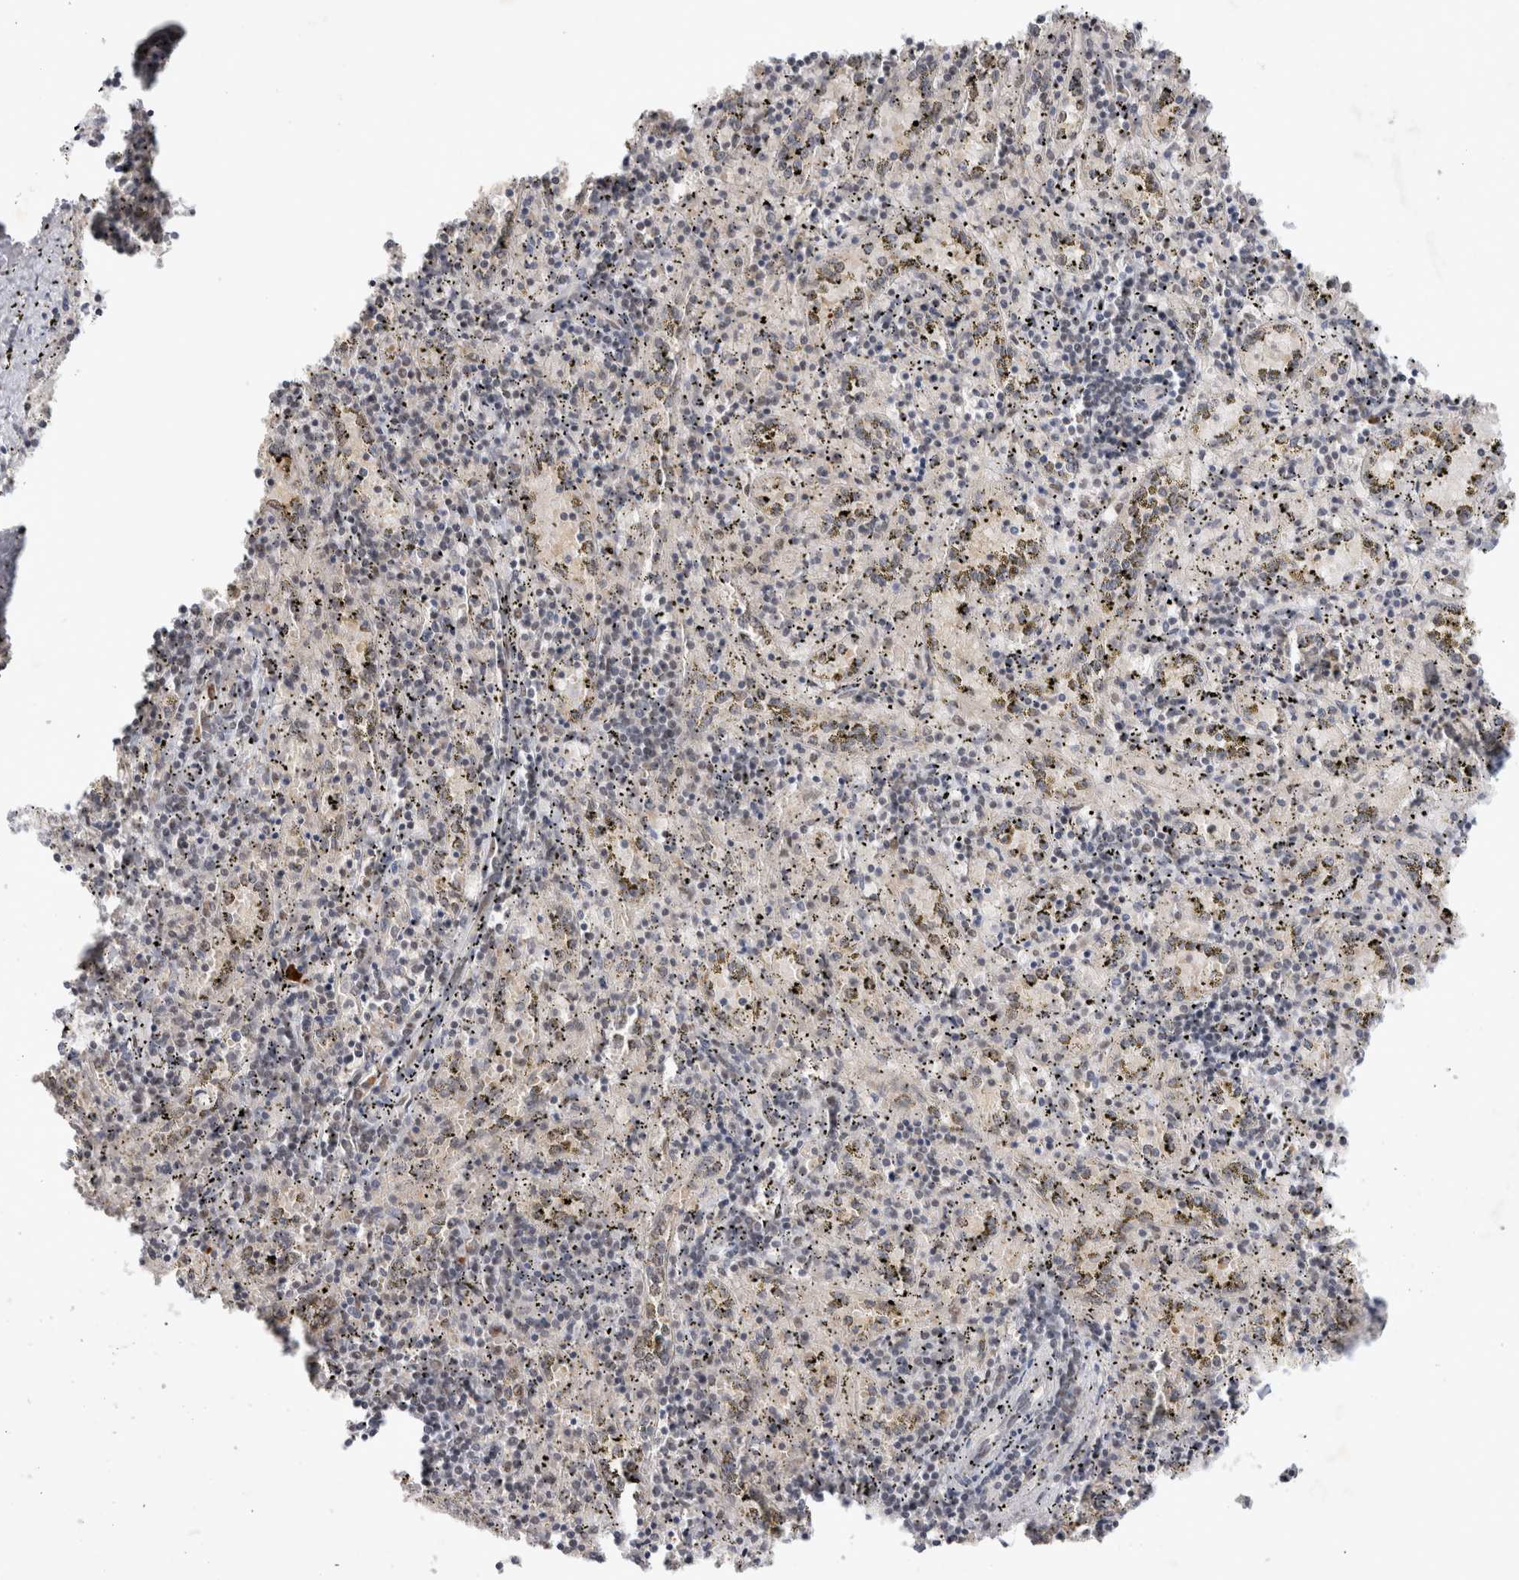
{"staining": {"intensity": "negative", "quantity": "none", "location": "none"}, "tissue": "spleen", "cell_type": "Cells in red pulp", "image_type": "normal", "snomed": [{"axis": "morphology", "description": "Normal tissue, NOS"}, {"axis": "topography", "description": "Spleen"}], "caption": "Immunohistochemical staining of unremarkable human spleen demonstrates no significant positivity in cells in red pulp. The staining was performed using DAB (3,3'-diaminobenzidine) to visualize the protein expression in brown, while the nuclei were stained in blue with hematoxylin (Magnification: 20x).", "gene": "HESX1", "patient": {"sex": "male", "age": 11}}